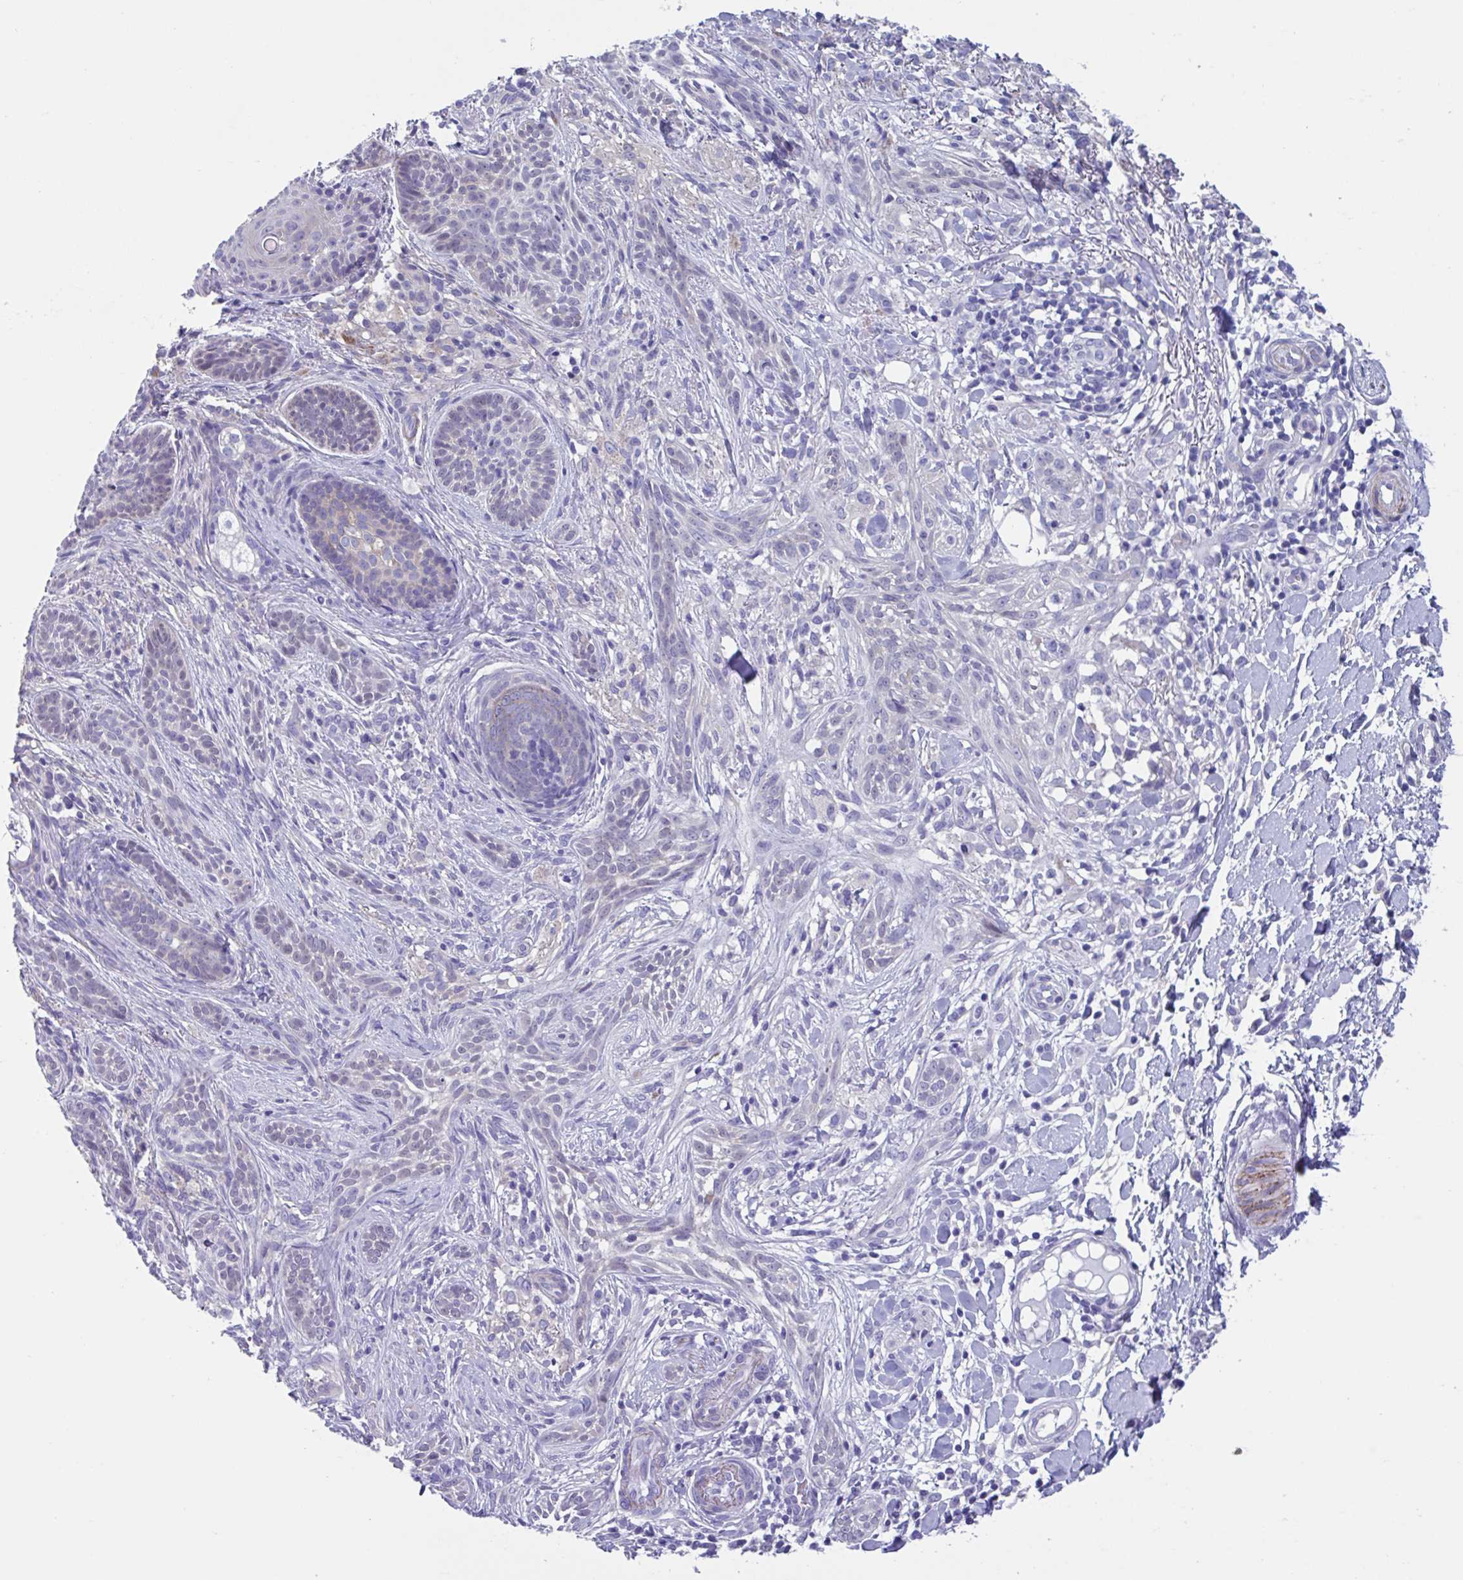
{"staining": {"intensity": "negative", "quantity": "none", "location": "none"}, "tissue": "skin cancer", "cell_type": "Tumor cells", "image_type": "cancer", "snomed": [{"axis": "morphology", "description": "Basal cell carcinoma"}, {"axis": "topography", "description": "Skin"}], "caption": "Immunohistochemistry photomicrograph of neoplastic tissue: human skin cancer stained with DAB (3,3'-diaminobenzidine) demonstrates no significant protein positivity in tumor cells.", "gene": "LPIN3", "patient": {"sex": "male", "age": 75}}